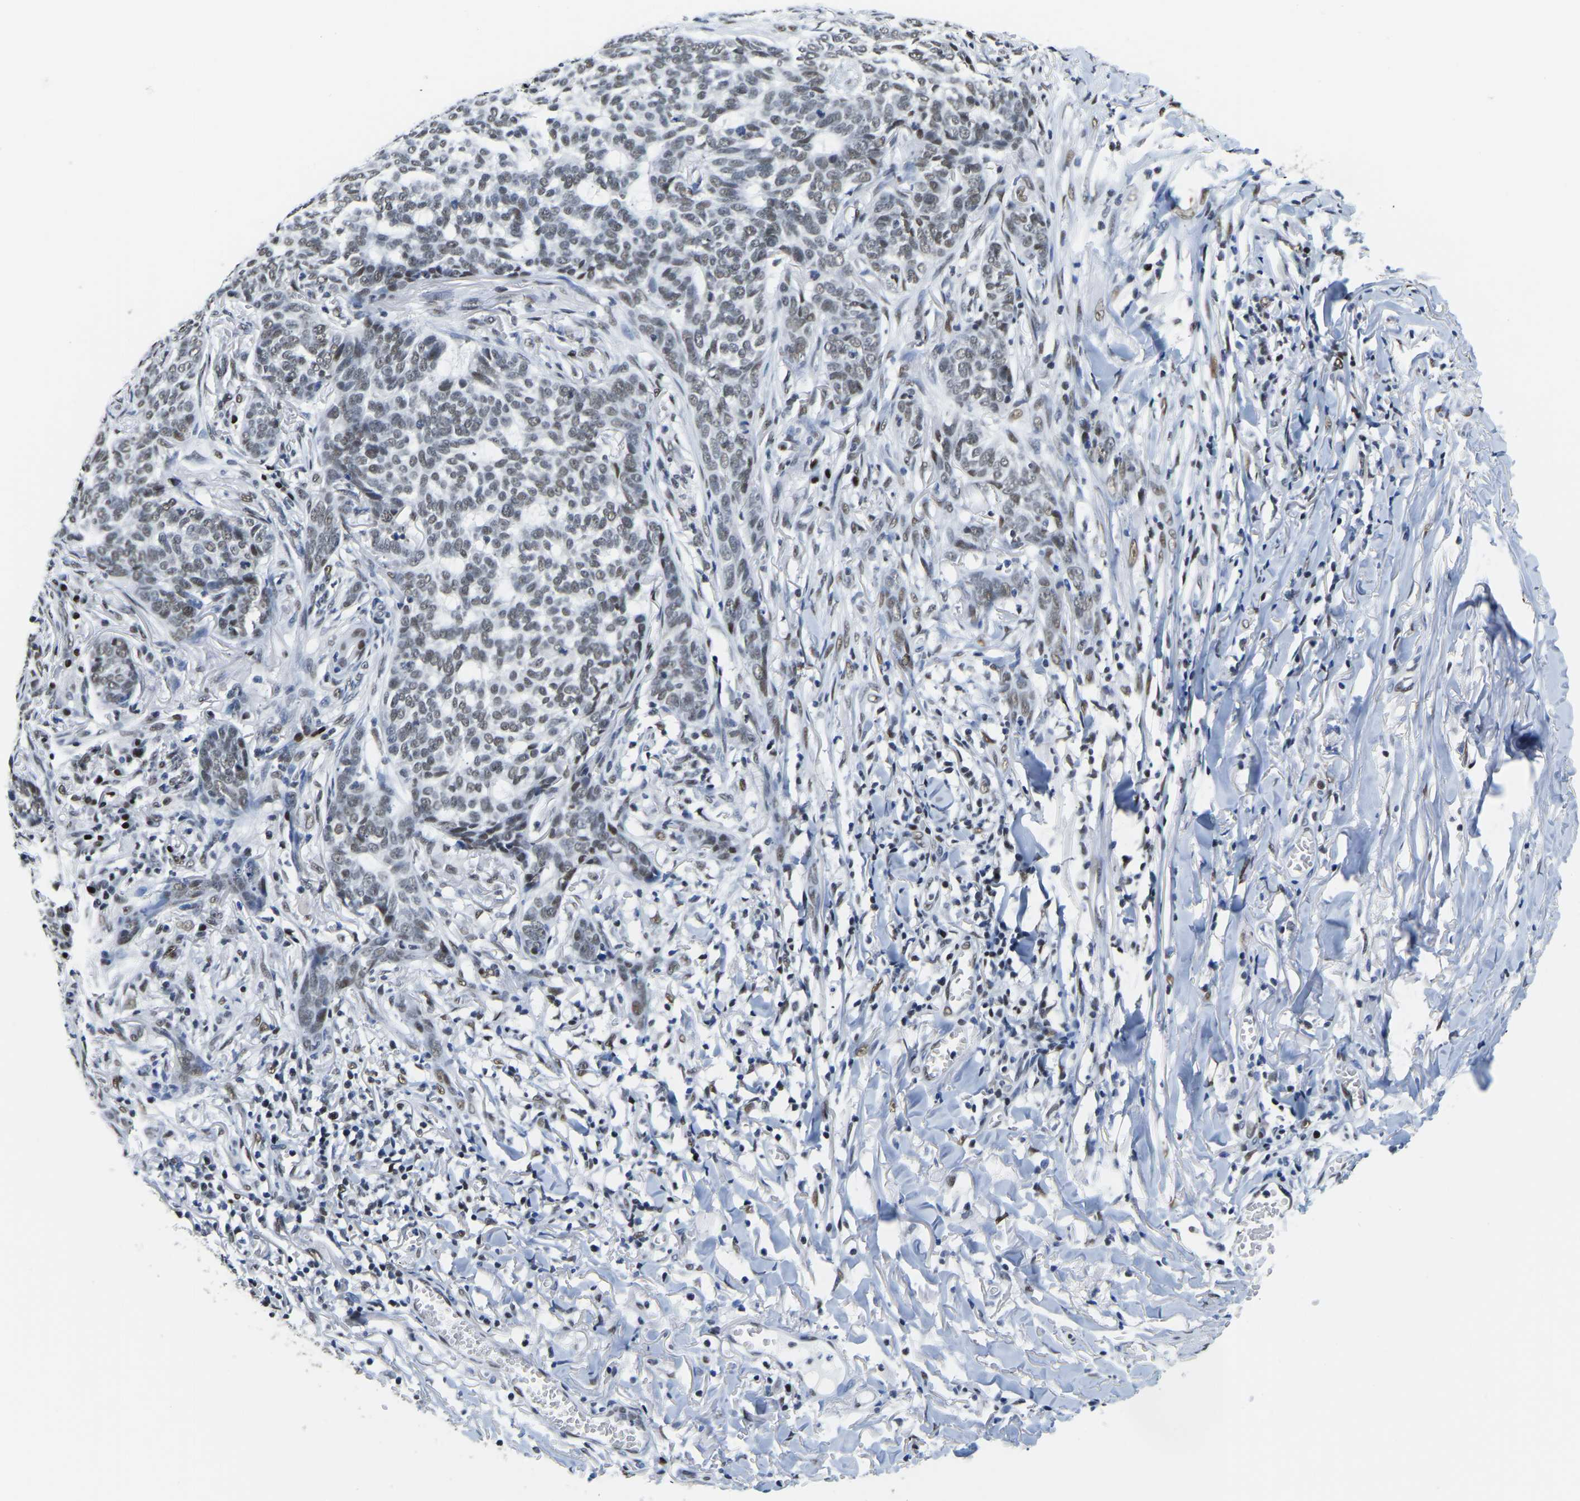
{"staining": {"intensity": "moderate", "quantity": "25%-75%", "location": "nuclear"}, "tissue": "skin cancer", "cell_type": "Tumor cells", "image_type": "cancer", "snomed": [{"axis": "morphology", "description": "Basal cell carcinoma"}, {"axis": "topography", "description": "Skin"}], "caption": "Moderate nuclear expression for a protein is appreciated in about 25%-75% of tumor cells of skin cancer using immunohistochemistry (IHC).", "gene": "UBA1", "patient": {"sex": "male", "age": 85}}